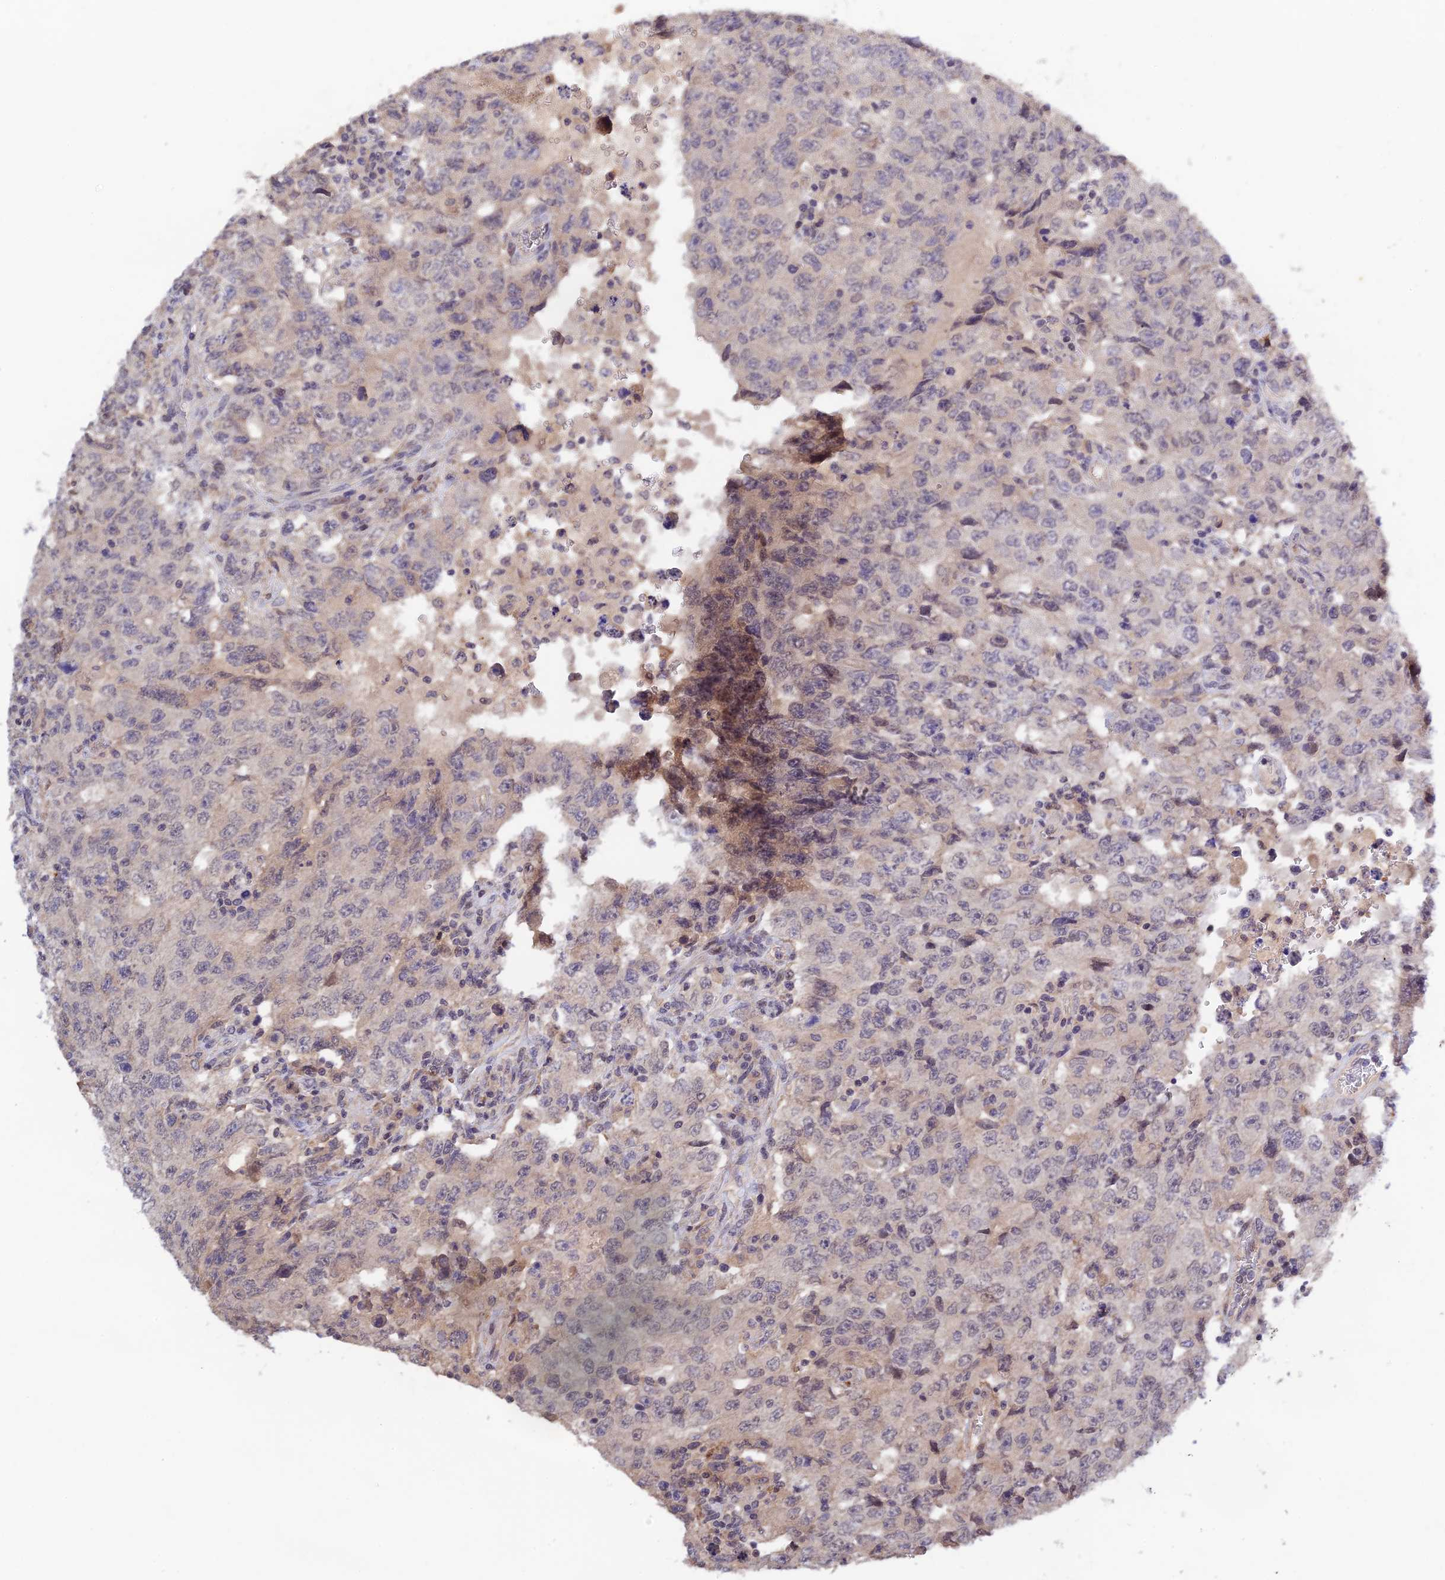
{"staining": {"intensity": "negative", "quantity": "none", "location": "none"}, "tissue": "testis cancer", "cell_type": "Tumor cells", "image_type": "cancer", "snomed": [{"axis": "morphology", "description": "Carcinoma, Embryonal, NOS"}, {"axis": "topography", "description": "Testis"}], "caption": "Testis cancer (embryonal carcinoma) stained for a protein using immunohistochemistry (IHC) demonstrates no expression tumor cells.", "gene": "CWH43", "patient": {"sex": "male", "age": 26}}